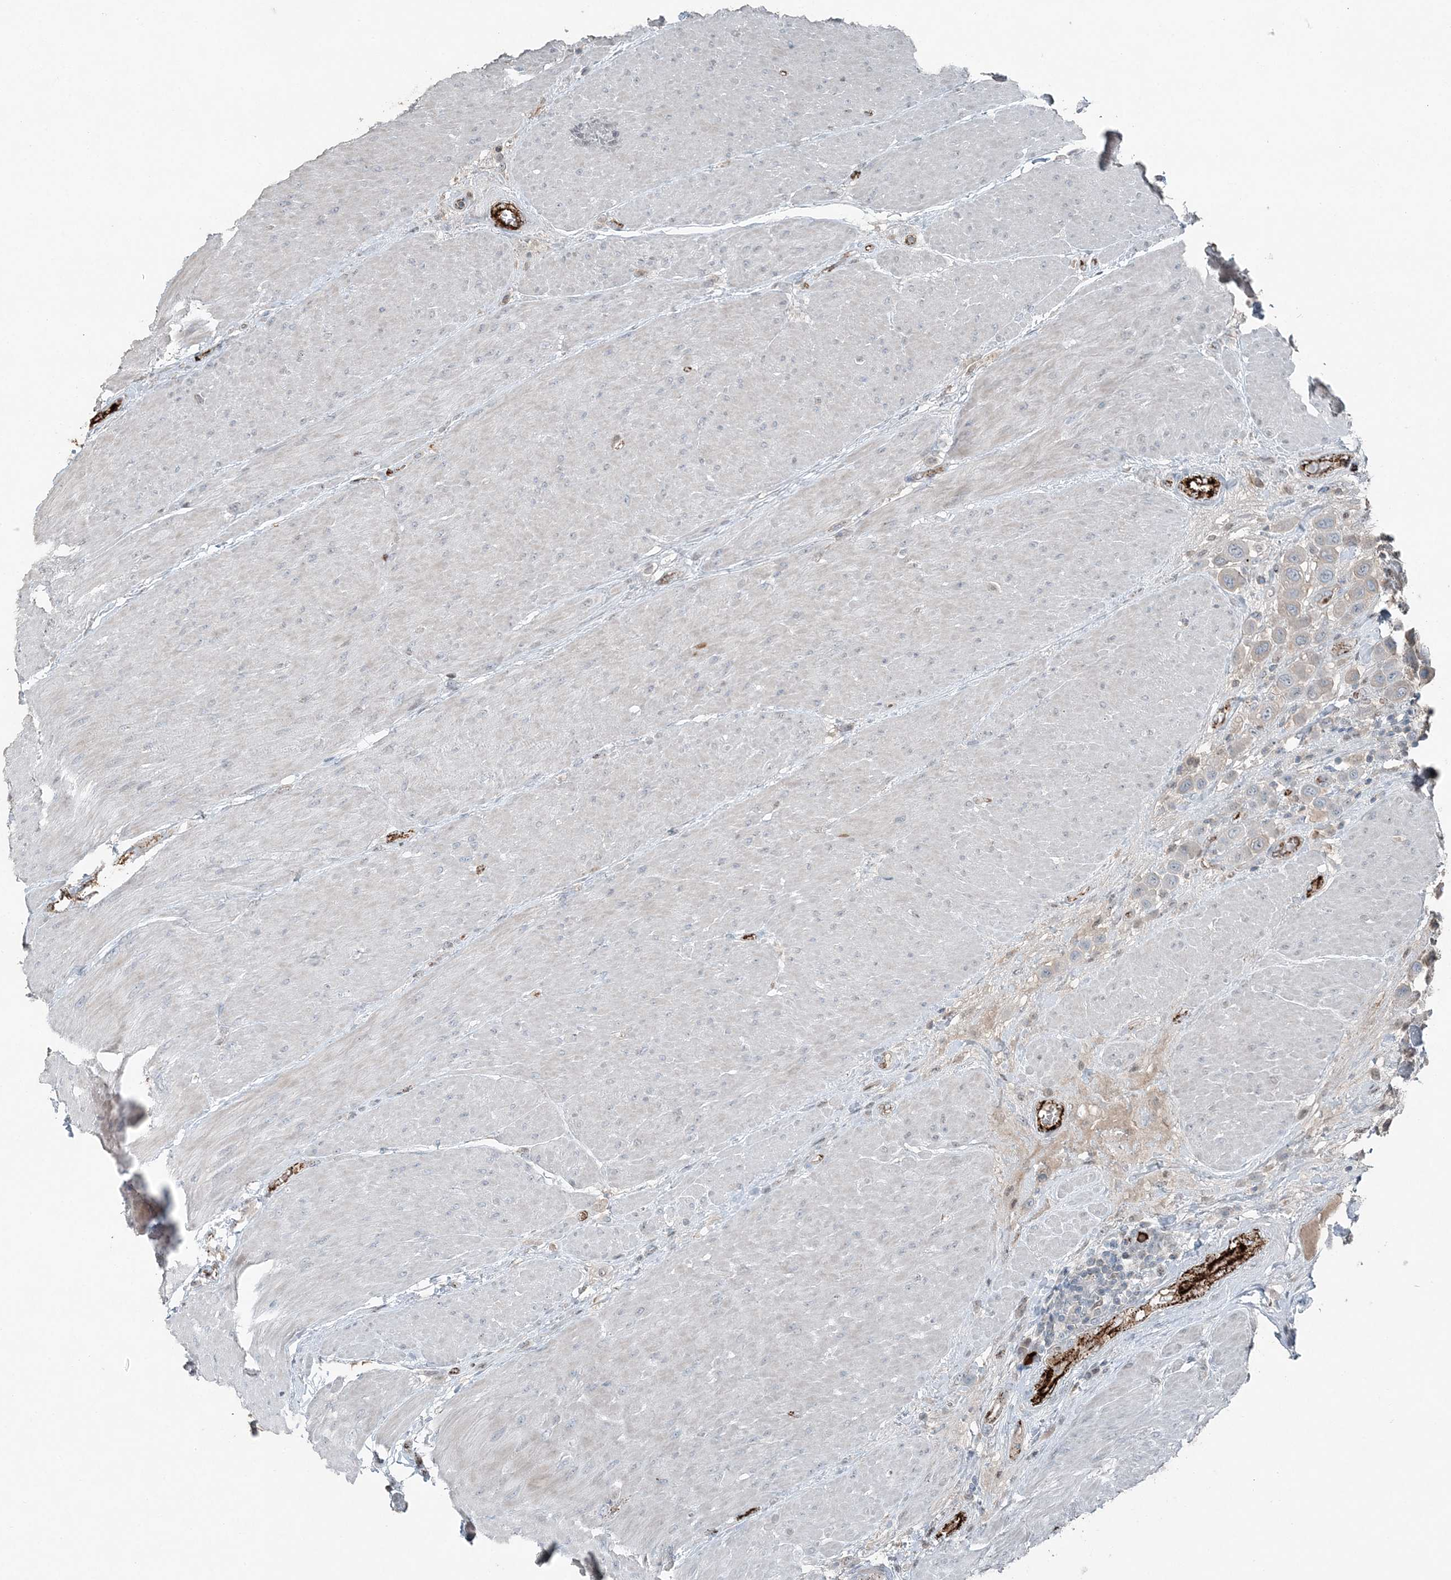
{"staining": {"intensity": "negative", "quantity": "none", "location": "none"}, "tissue": "urothelial cancer", "cell_type": "Tumor cells", "image_type": "cancer", "snomed": [{"axis": "morphology", "description": "Urothelial carcinoma, High grade"}, {"axis": "topography", "description": "Urinary bladder"}], "caption": "Immunohistochemical staining of human urothelial carcinoma (high-grade) displays no significant positivity in tumor cells.", "gene": "ELOVL7", "patient": {"sex": "male", "age": 50}}